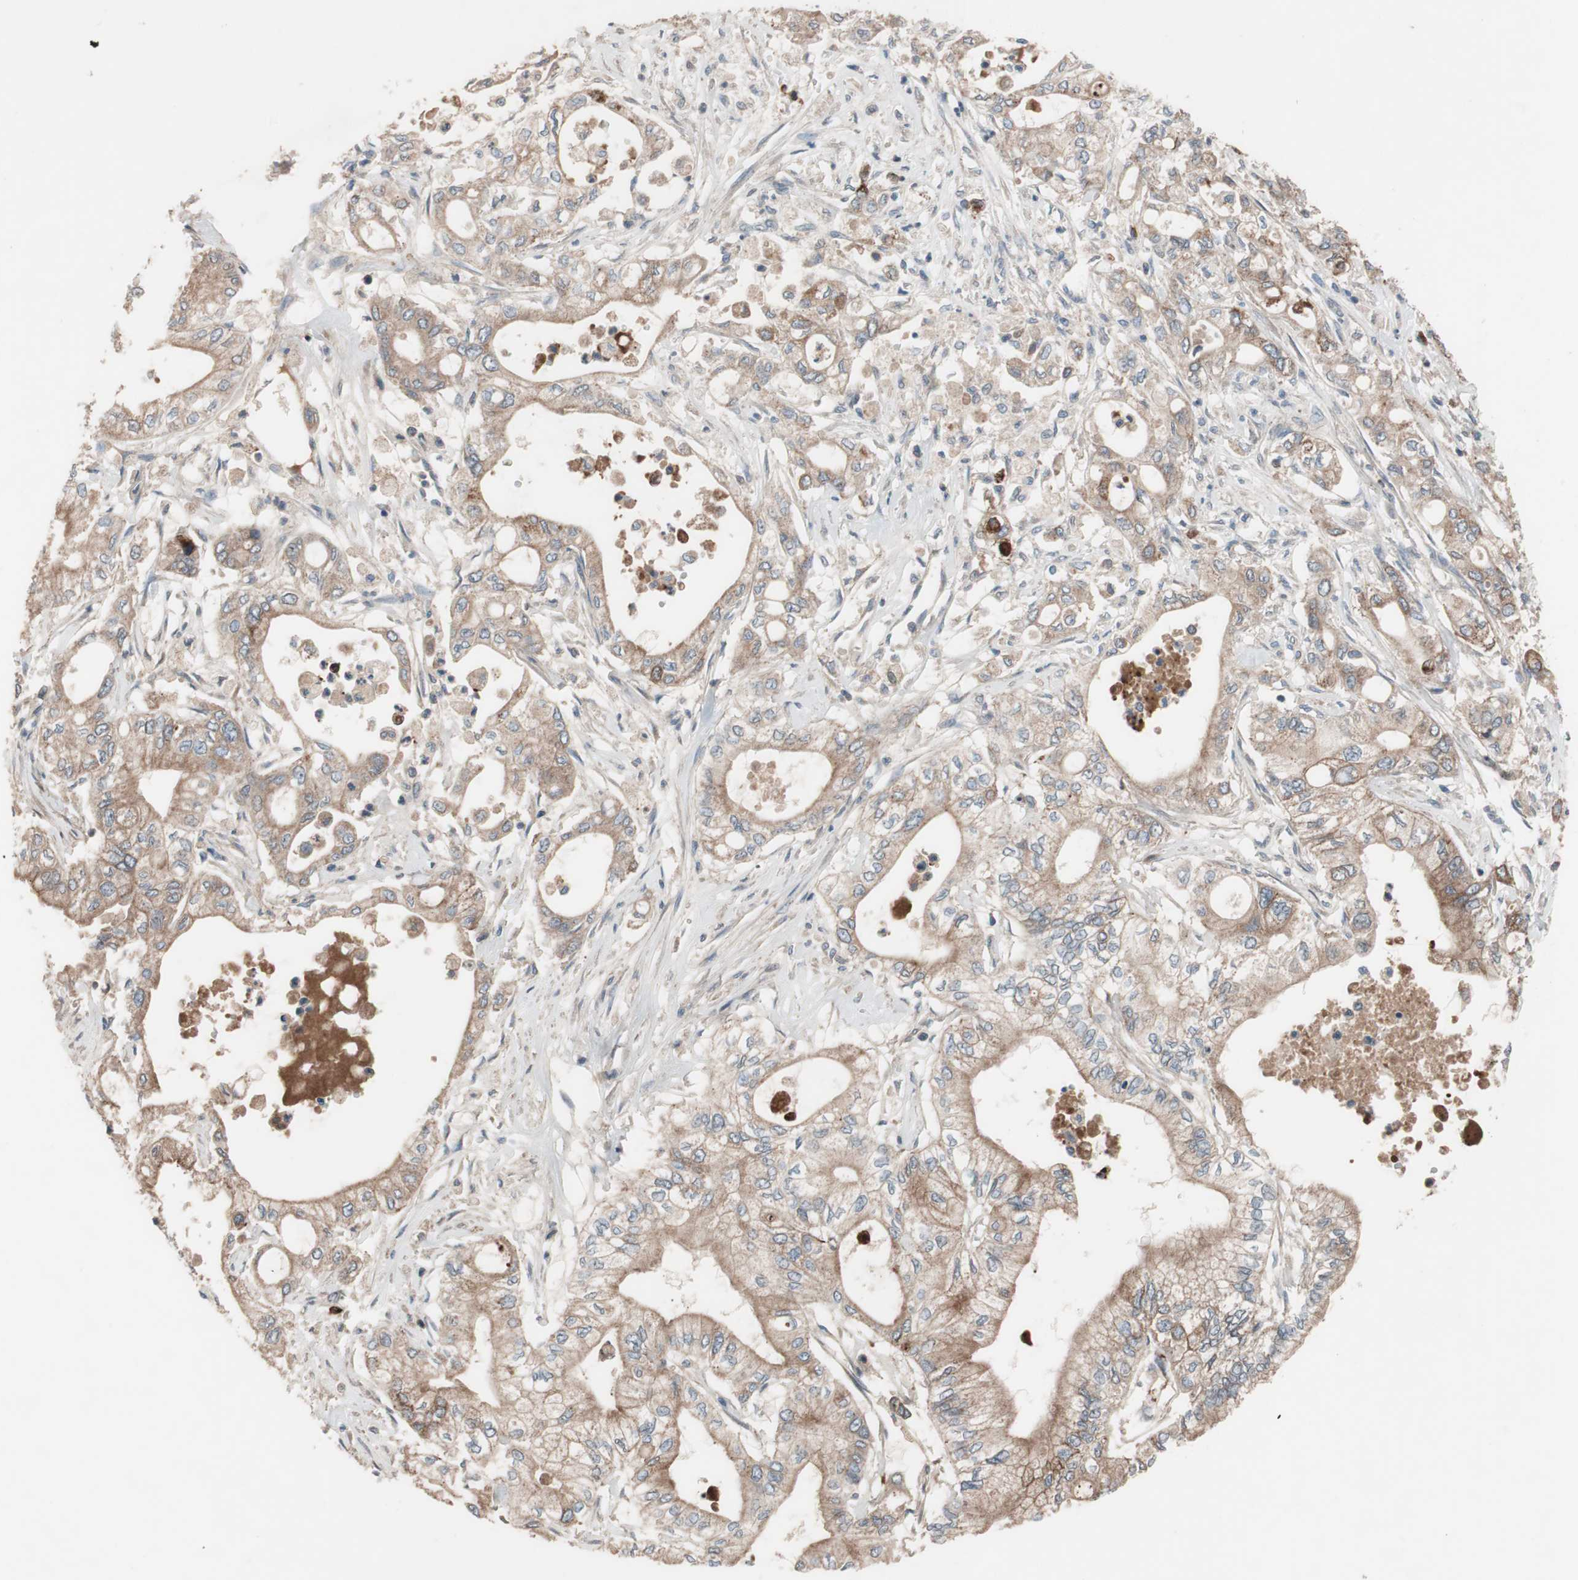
{"staining": {"intensity": "moderate", "quantity": ">75%", "location": "cytoplasmic/membranous"}, "tissue": "pancreatic cancer", "cell_type": "Tumor cells", "image_type": "cancer", "snomed": [{"axis": "morphology", "description": "Adenocarcinoma, NOS"}, {"axis": "topography", "description": "Pancreas"}], "caption": "Immunohistochemical staining of human pancreatic adenocarcinoma demonstrates medium levels of moderate cytoplasmic/membranous protein staining in about >75% of tumor cells.", "gene": "SDC4", "patient": {"sex": "male", "age": 79}}